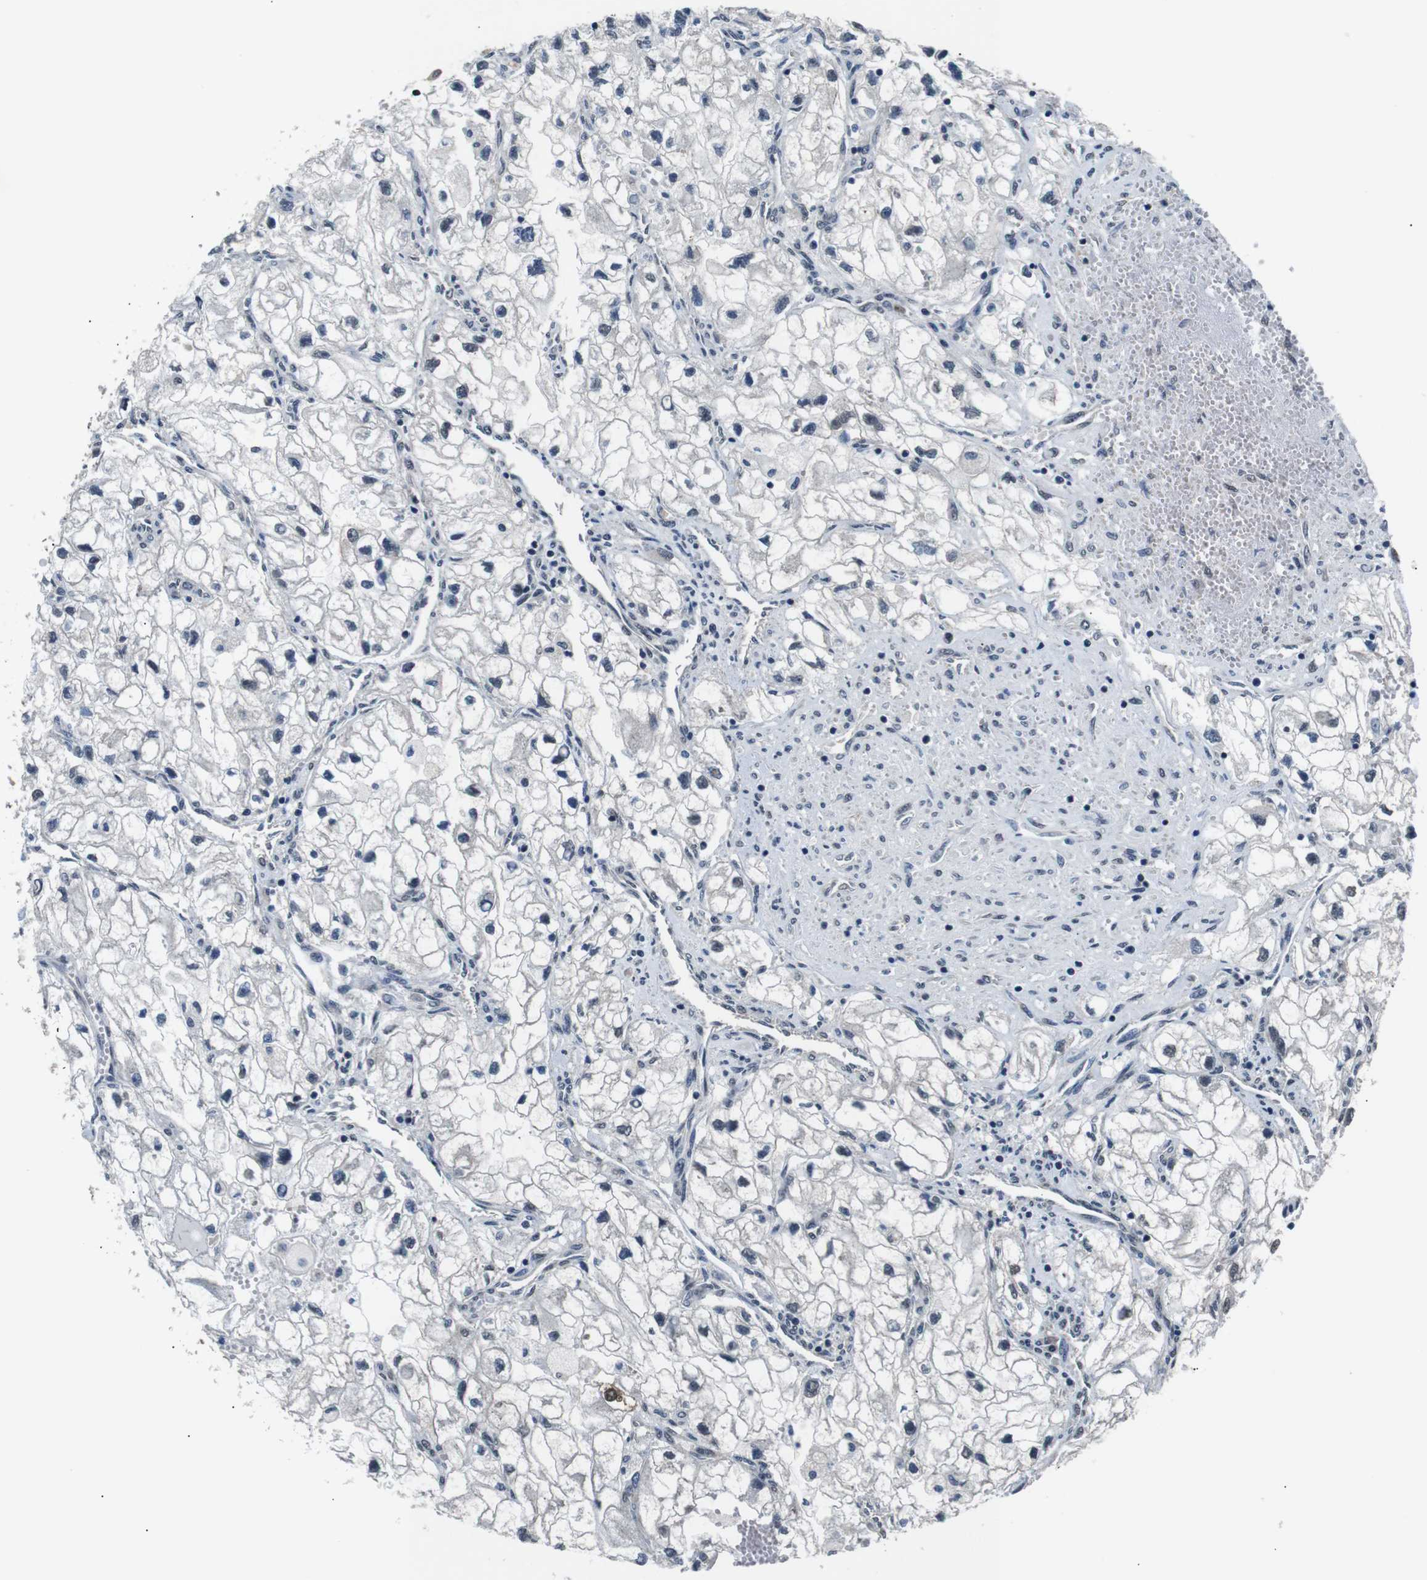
{"staining": {"intensity": "negative", "quantity": "none", "location": "none"}, "tissue": "renal cancer", "cell_type": "Tumor cells", "image_type": "cancer", "snomed": [{"axis": "morphology", "description": "Adenocarcinoma, NOS"}, {"axis": "topography", "description": "Kidney"}], "caption": "This is a photomicrograph of IHC staining of adenocarcinoma (renal), which shows no positivity in tumor cells.", "gene": "SKP1", "patient": {"sex": "female", "age": 70}}